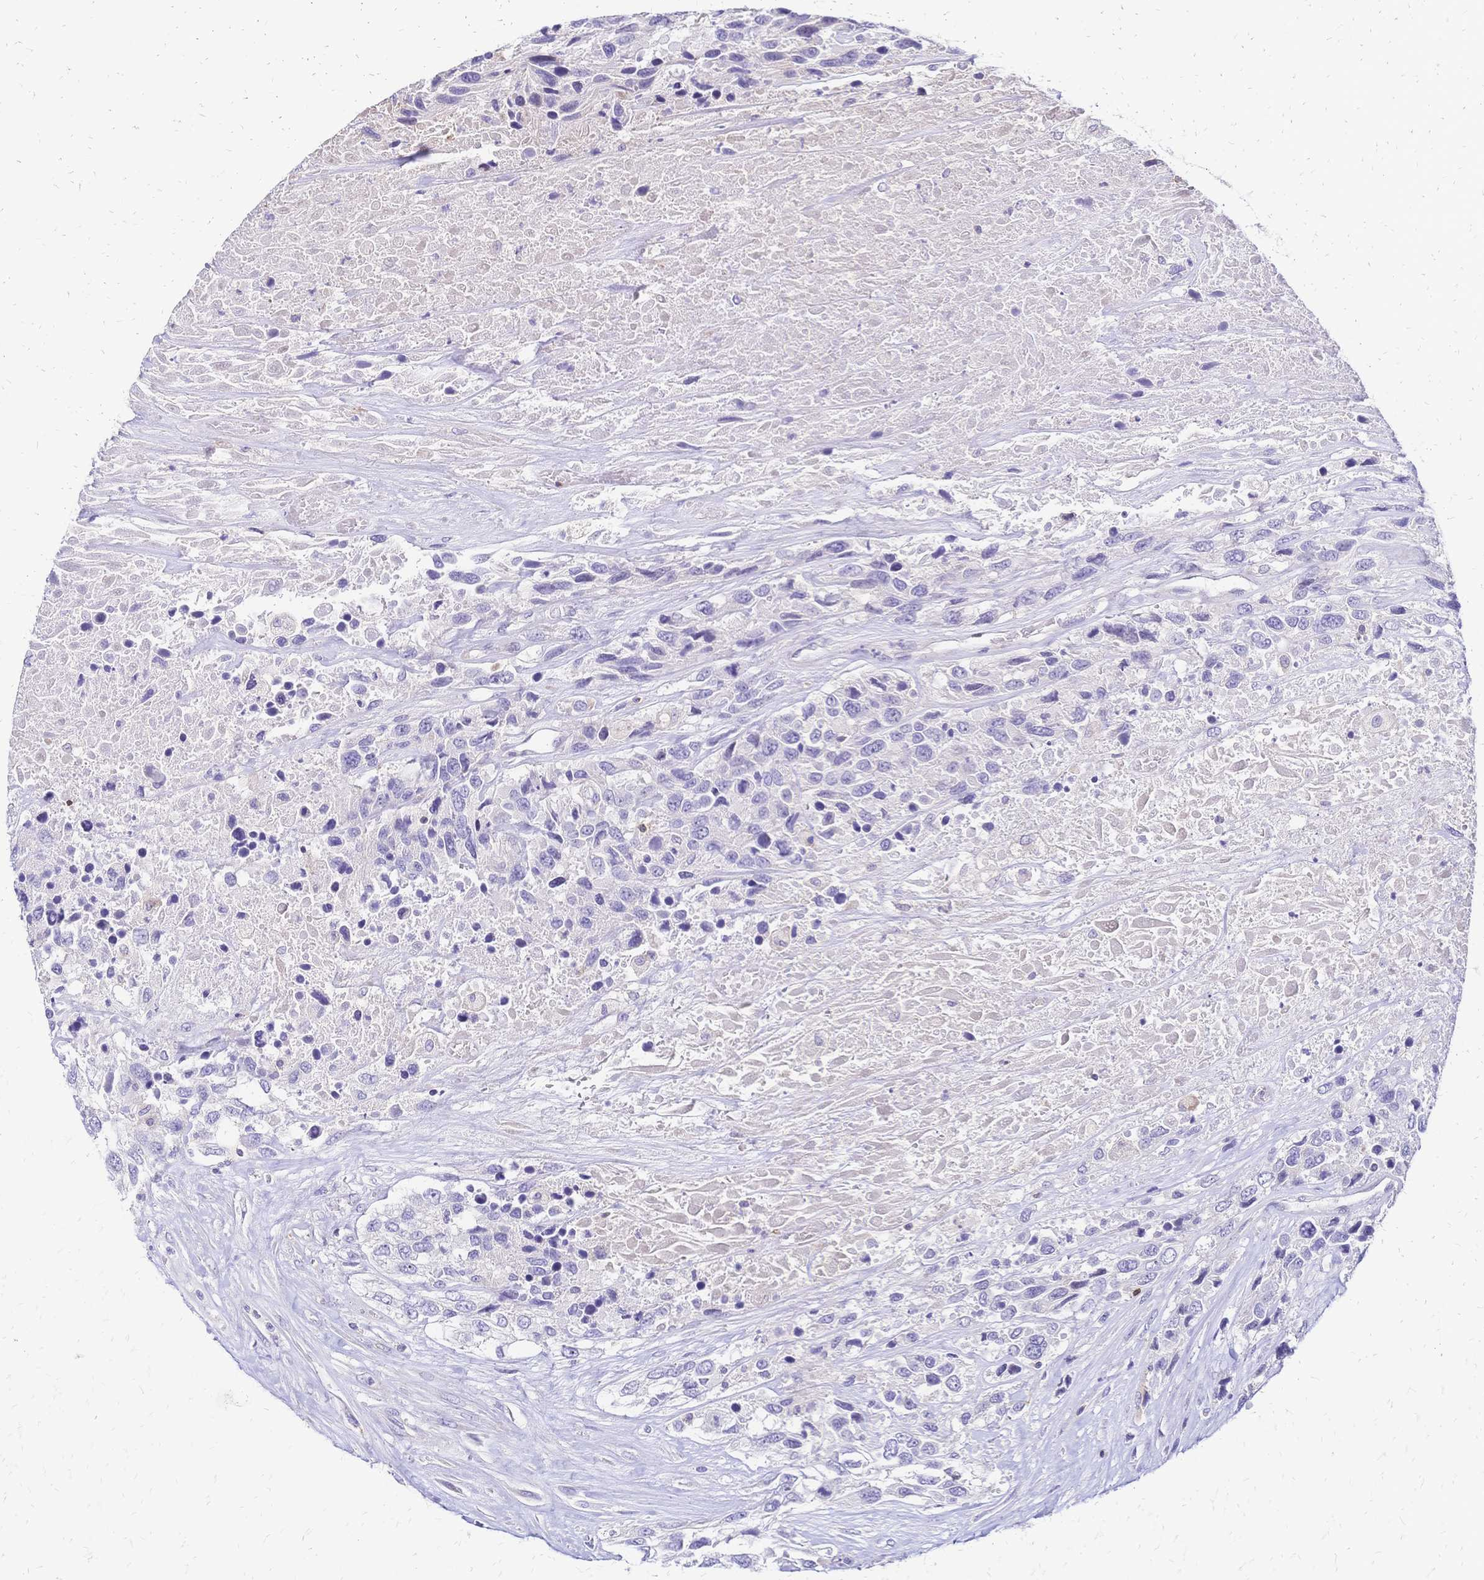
{"staining": {"intensity": "negative", "quantity": "none", "location": "none"}, "tissue": "urothelial cancer", "cell_type": "Tumor cells", "image_type": "cancer", "snomed": [{"axis": "morphology", "description": "Urothelial carcinoma, High grade"}, {"axis": "topography", "description": "Urinary bladder"}], "caption": "DAB (3,3'-diaminobenzidine) immunohistochemical staining of human urothelial cancer shows no significant positivity in tumor cells.", "gene": "IL2RA", "patient": {"sex": "female", "age": 70}}